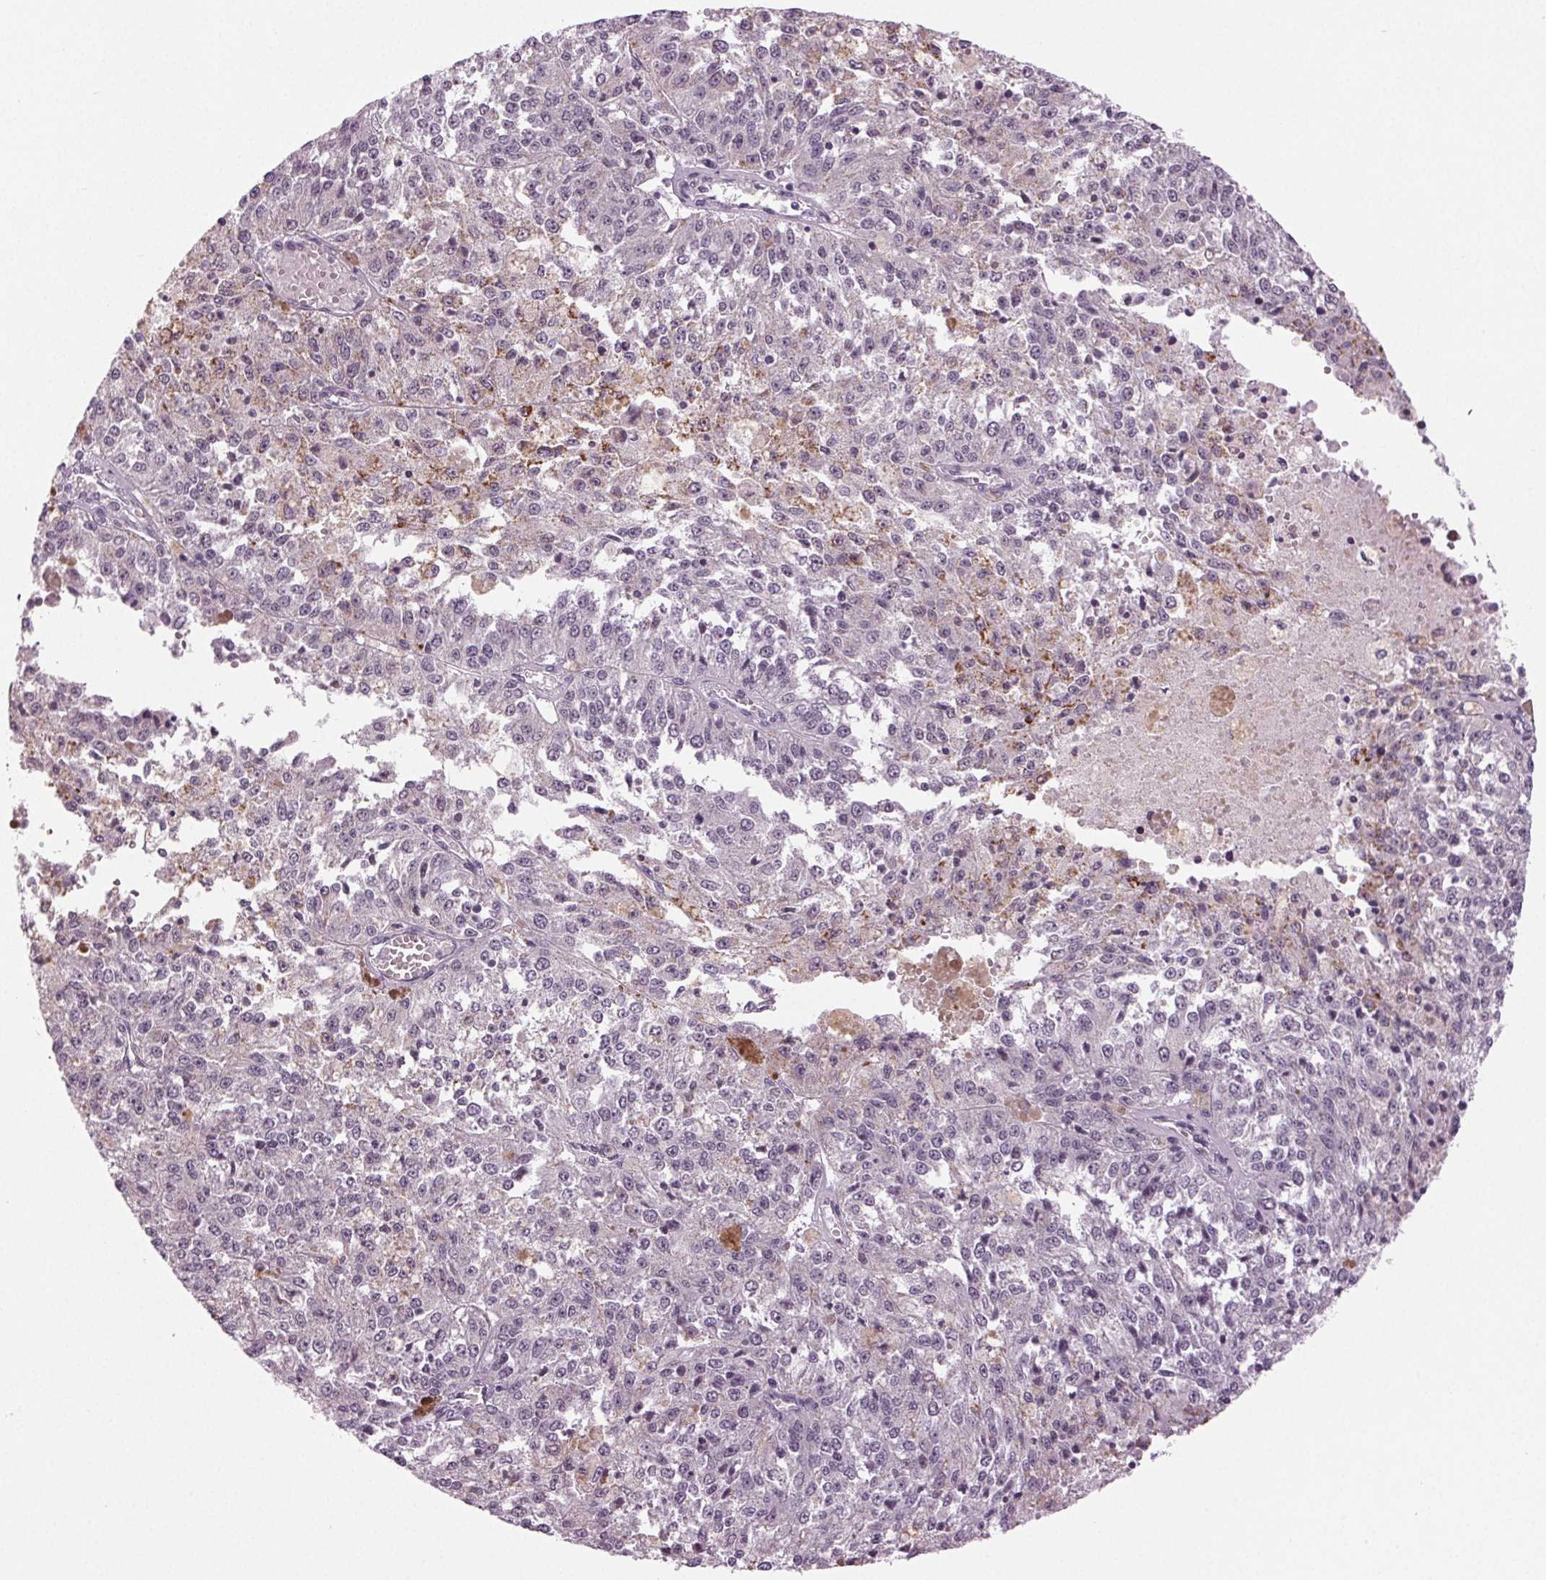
{"staining": {"intensity": "negative", "quantity": "none", "location": "none"}, "tissue": "melanoma", "cell_type": "Tumor cells", "image_type": "cancer", "snomed": [{"axis": "morphology", "description": "Malignant melanoma, Metastatic site"}, {"axis": "topography", "description": "Lymph node"}], "caption": "There is no significant expression in tumor cells of malignant melanoma (metastatic site).", "gene": "DNAH12", "patient": {"sex": "female", "age": 64}}